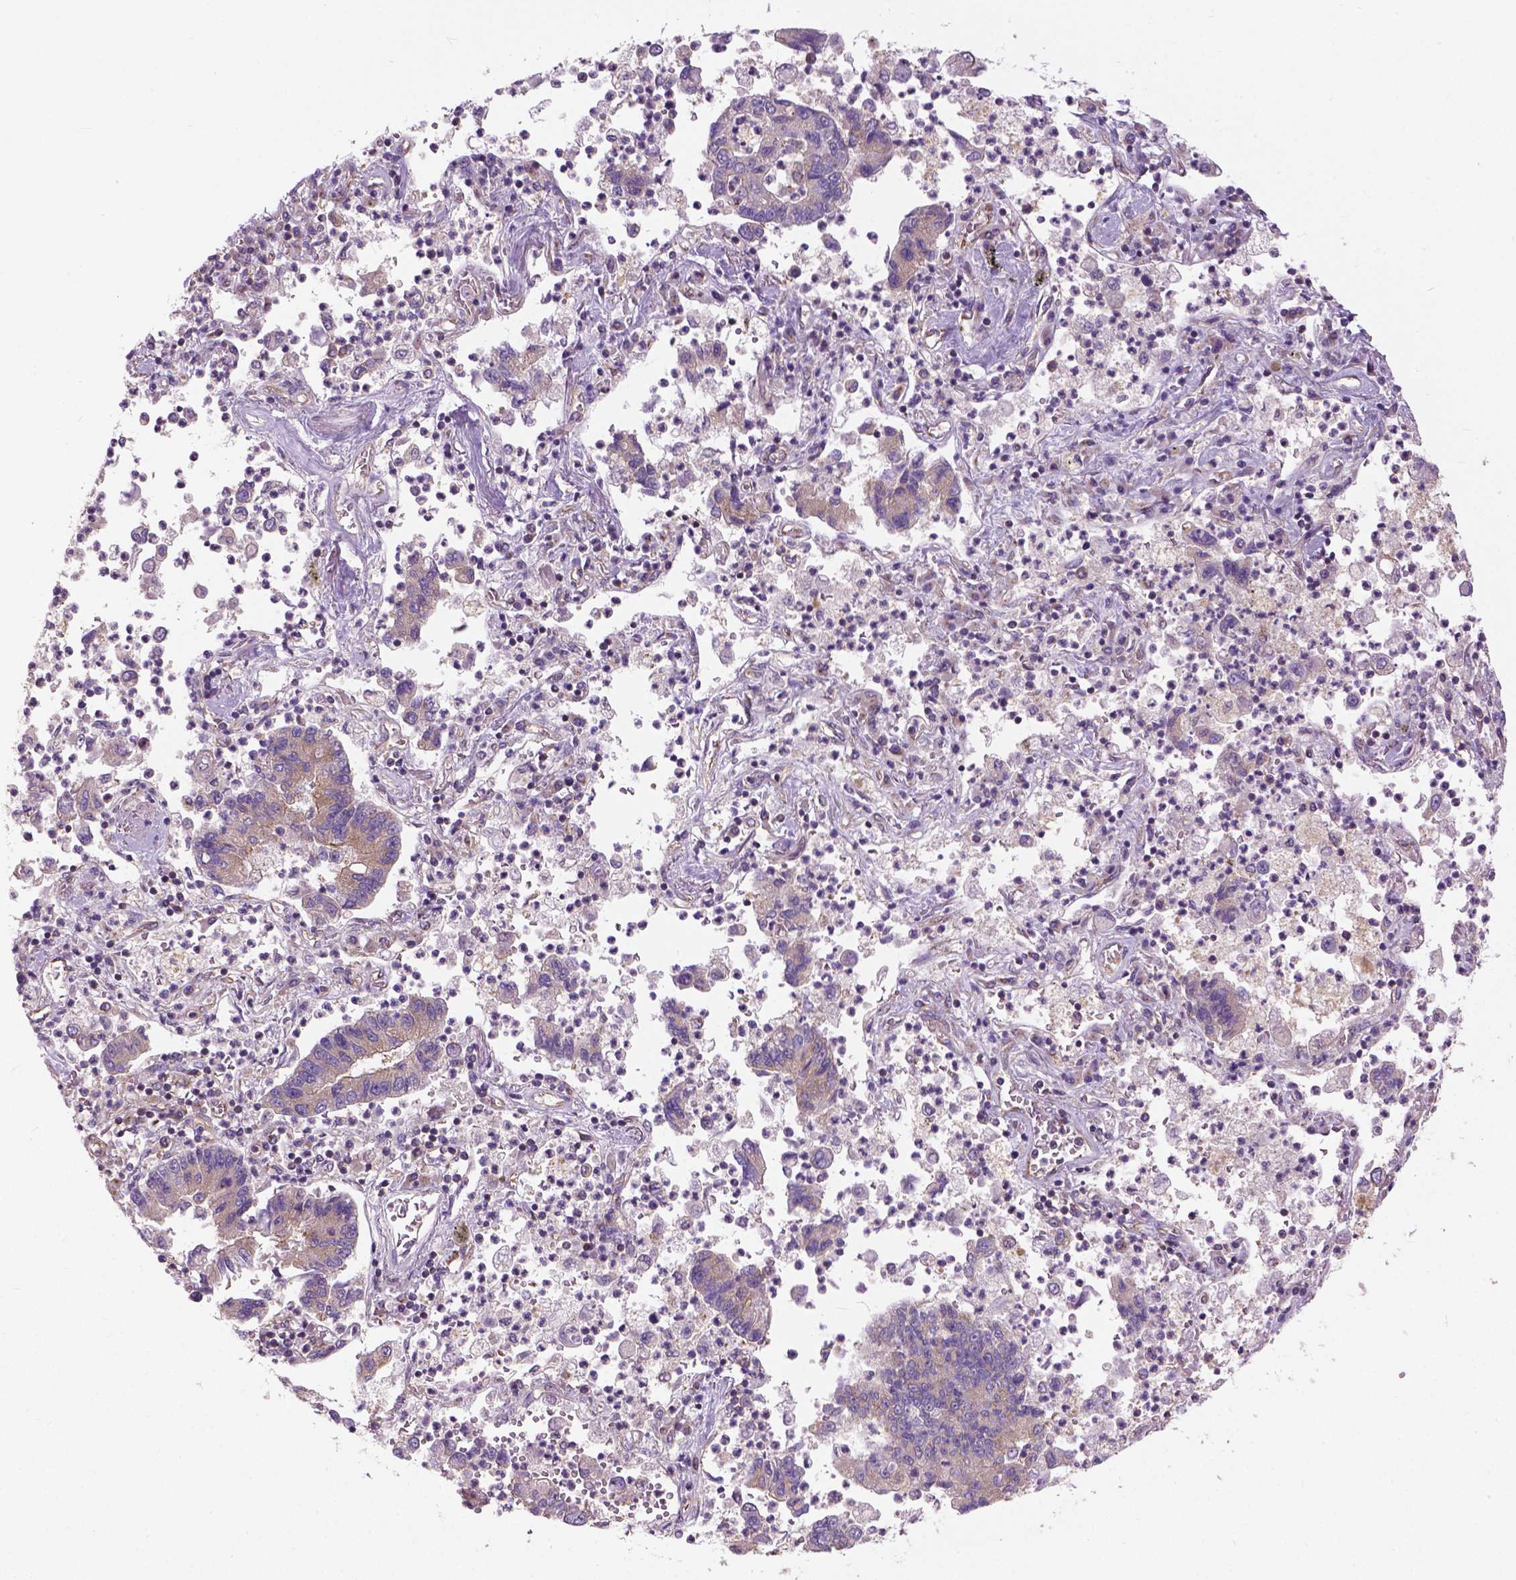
{"staining": {"intensity": "weak", "quantity": "25%-75%", "location": "cytoplasmic/membranous"}, "tissue": "lung cancer", "cell_type": "Tumor cells", "image_type": "cancer", "snomed": [{"axis": "morphology", "description": "Adenocarcinoma, NOS"}, {"axis": "topography", "description": "Lung"}], "caption": "Protein staining displays weak cytoplasmic/membranous positivity in approximately 25%-75% of tumor cells in lung cancer.", "gene": "MZT1", "patient": {"sex": "female", "age": 57}}